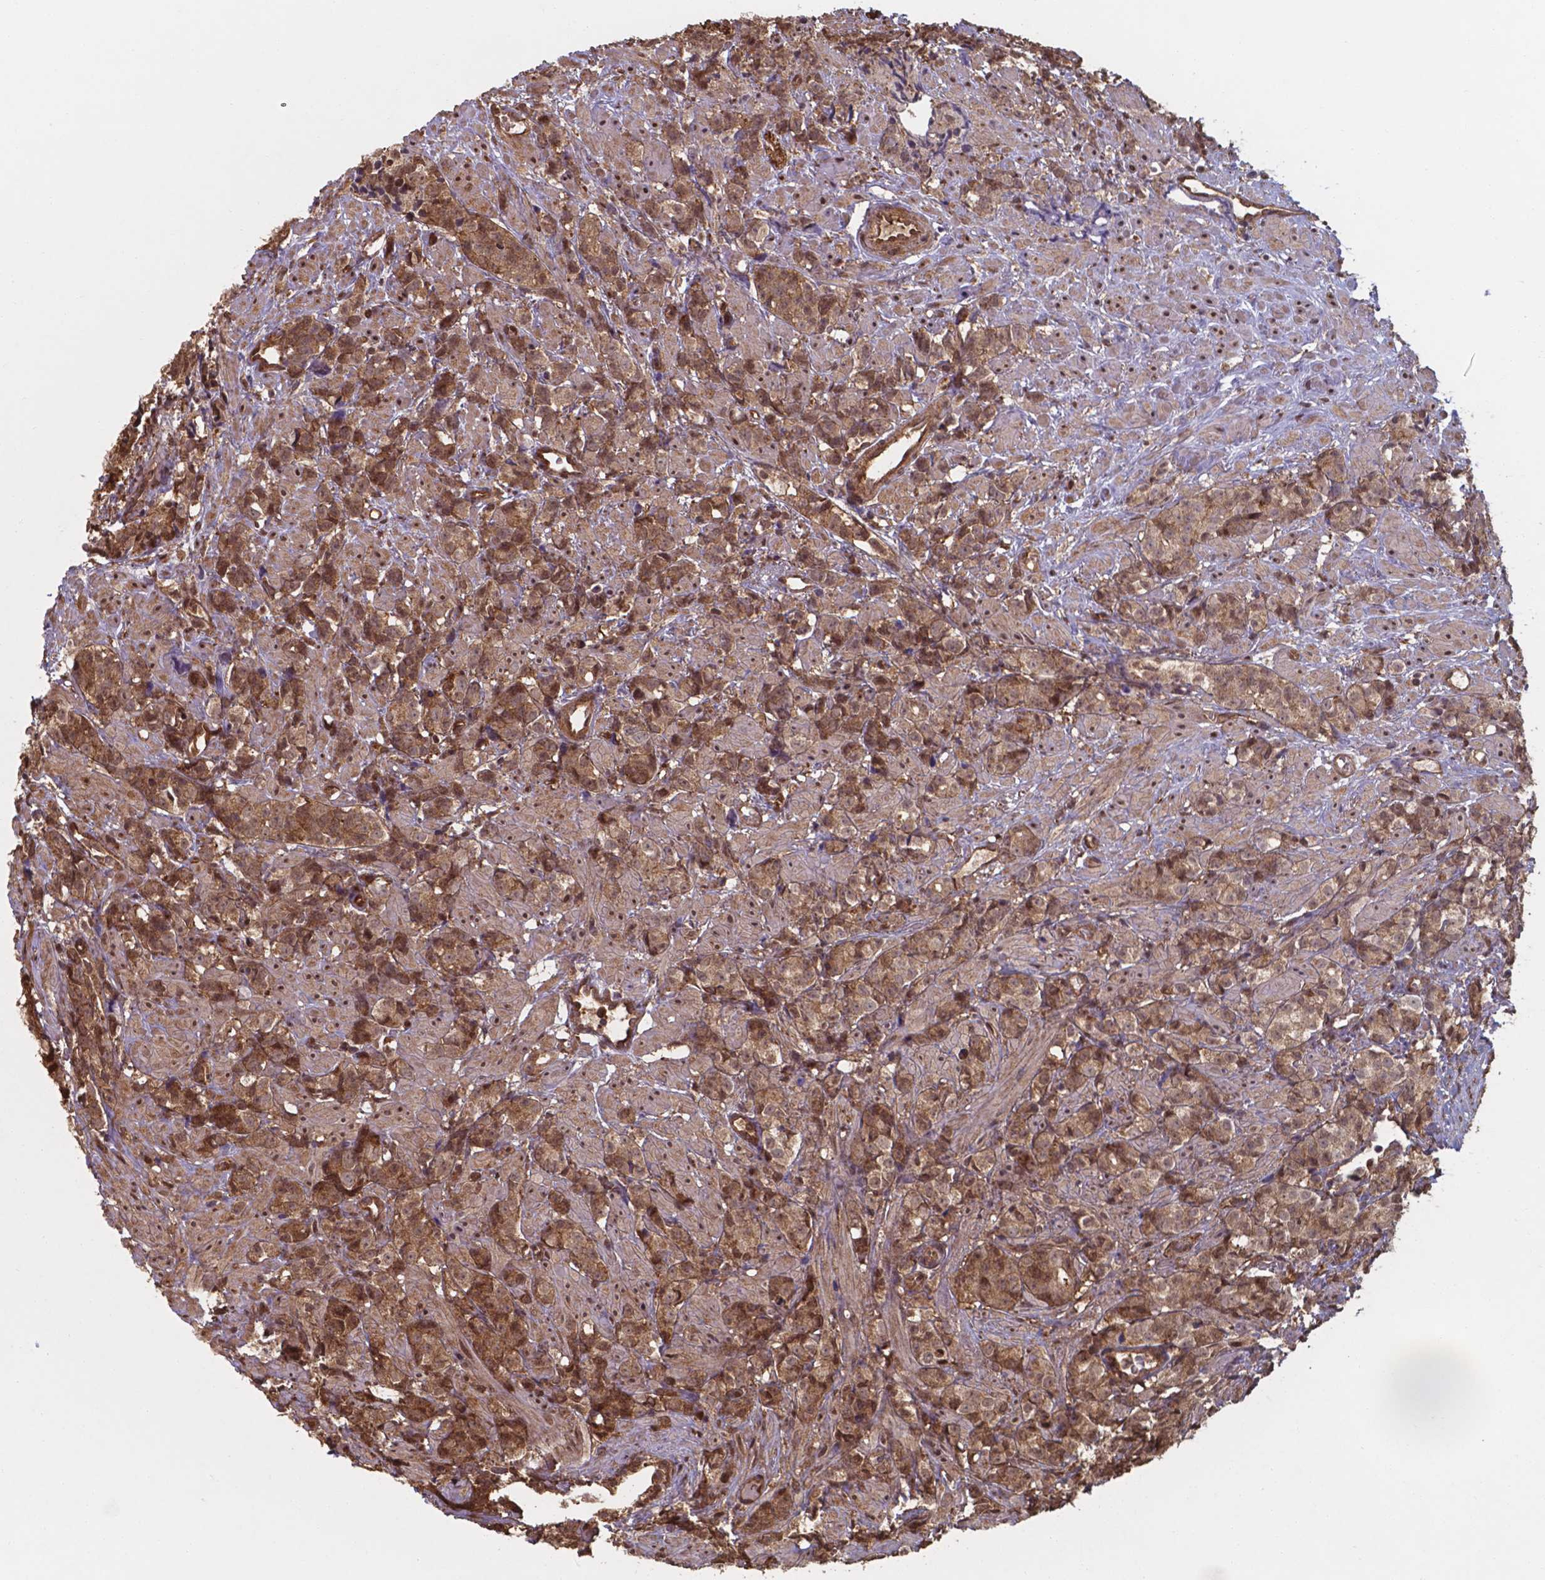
{"staining": {"intensity": "moderate", "quantity": ">75%", "location": "cytoplasmic/membranous,nuclear"}, "tissue": "prostate cancer", "cell_type": "Tumor cells", "image_type": "cancer", "snomed": [{"axis": "morphology", "description": "Adenocarcinoma, High grade"}, {"axis": "topography", "description": "Prostate"}], "caption": "Immunohistochemical staining of prostate cancer reveals medium levels of moderate cytoplasmic/membranous and nuclear protein expression in approximately >75% of tumor cells.", "gene": "CHP2", "patient": {"sex": "male", "age": 81}}